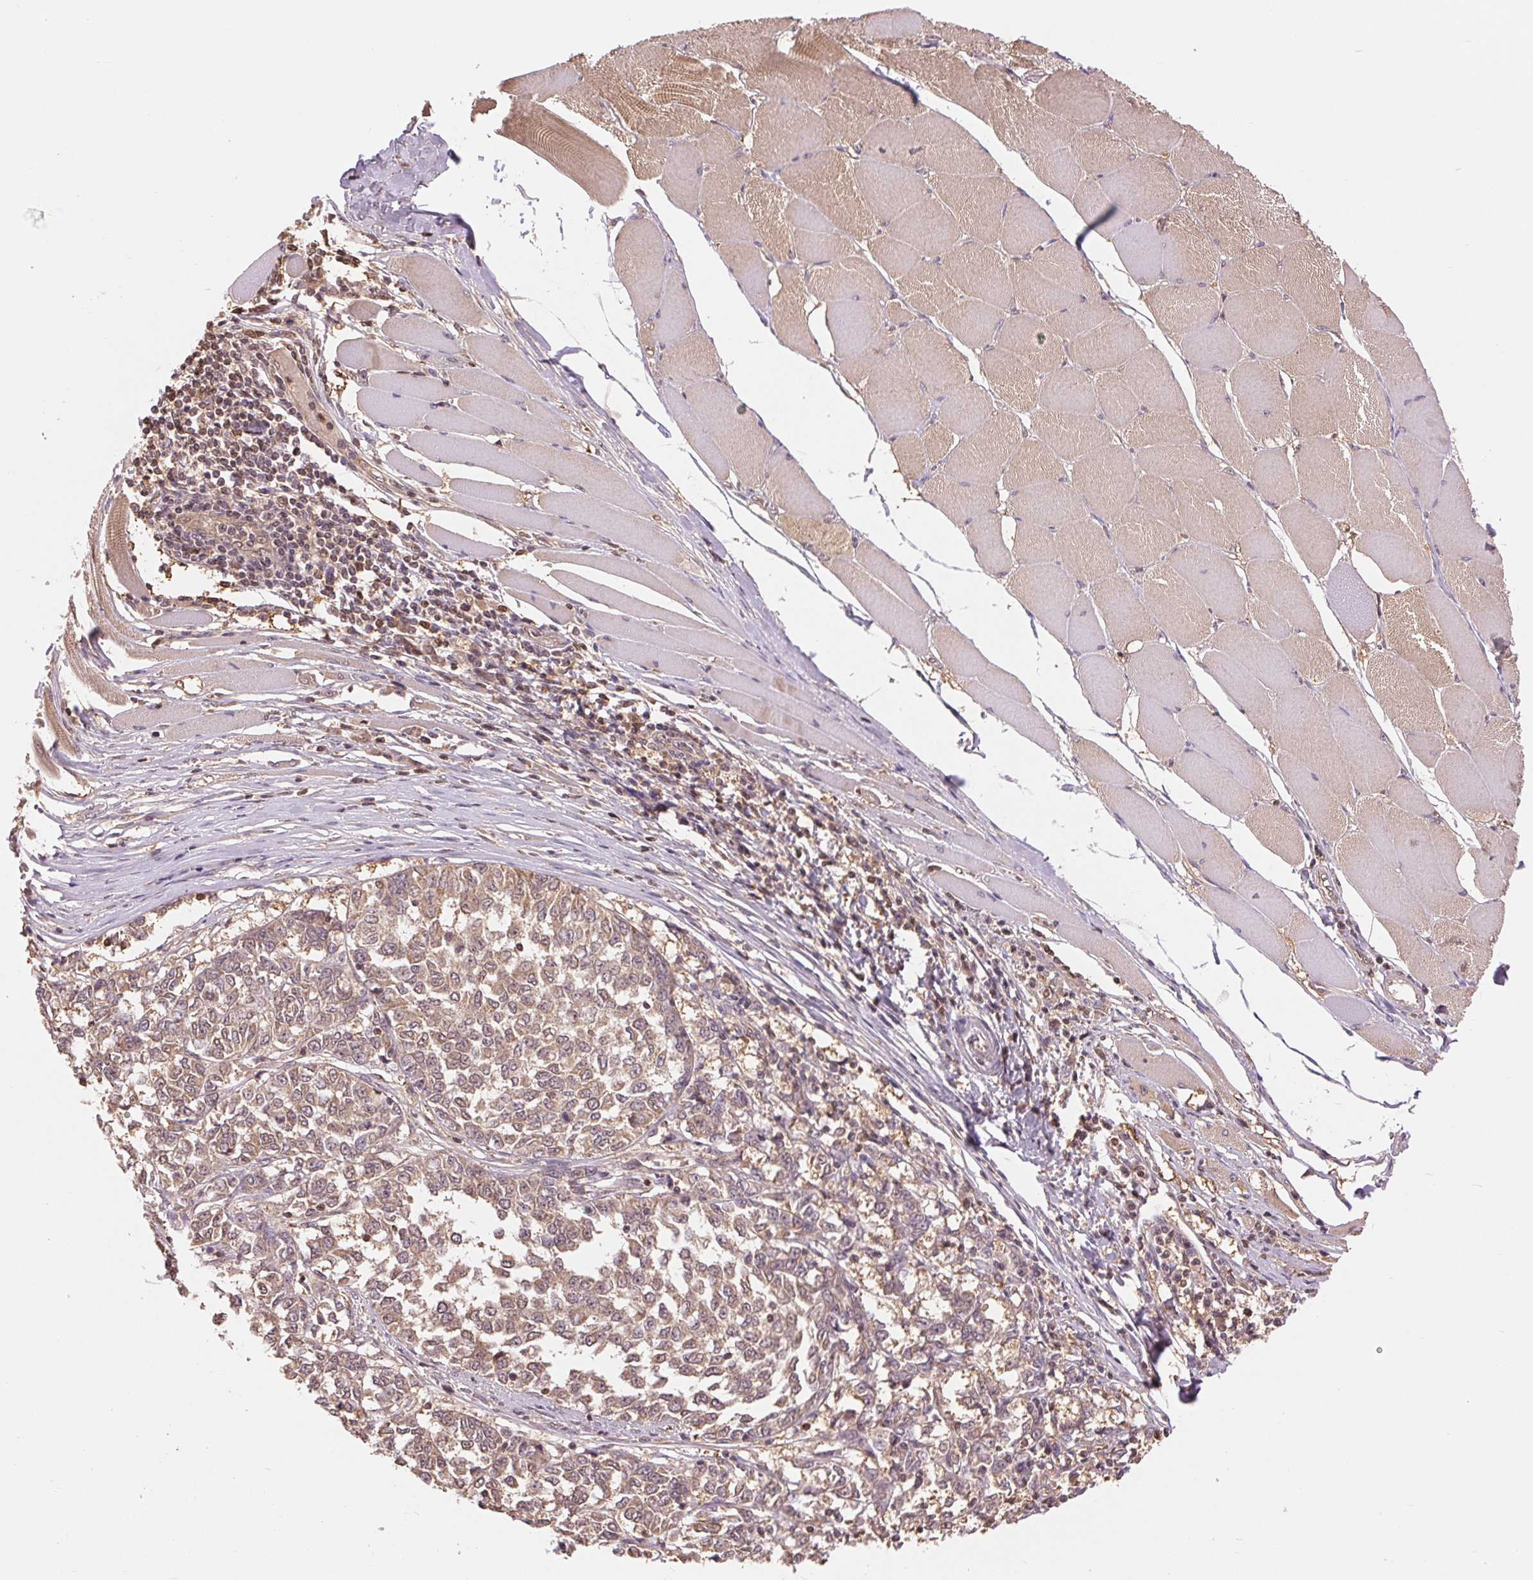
{"staining": {"intensity": "moderate", "quantity": ">75%", "location": "cytoplasmic/membranous,nuclear"}, "tissue": "melanoma", "cell_type": "Tumor cells", "image_type": "cancer", "snomed": [{"axis": "morphology", "description": "Malignant melanoma, NOS"}, {"axis": "topography", "description": "Skin"}], "caption": "About >75% of tumor cells in human melanoma reveal moderate cytoplasmic/membranous and nuclear protein expression as visualized by brown immunohistochemical staining.", "gene": "TMEM273", "patient": {"sex": "female", "age": 72}}